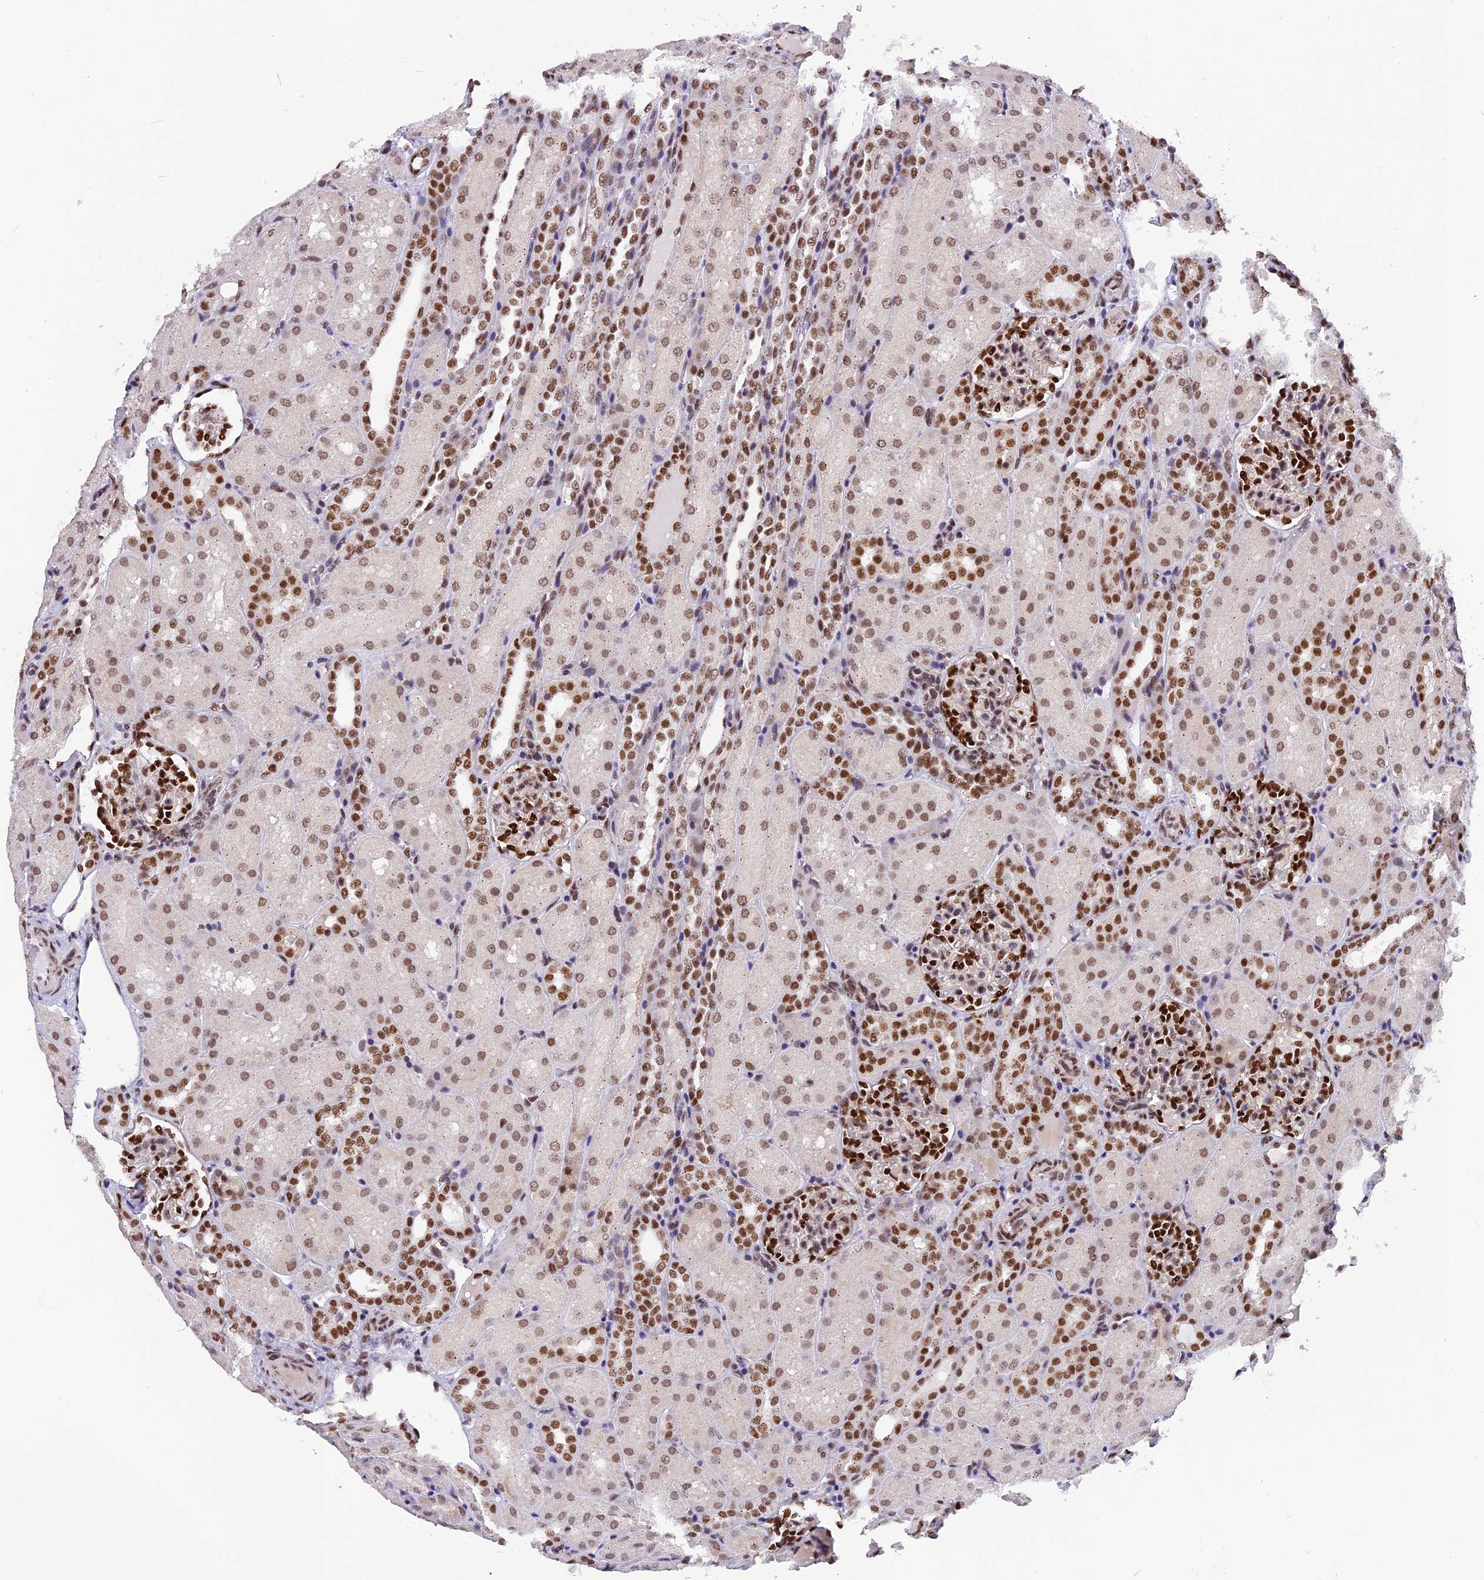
{"staining": {"intensity": "strong", "quantity": "25%-75%", "location": "nuclear"}, "tissue": "kidney", "cell_type": "Cells in glomeruli", "image_type": "normal", "snomed": [{"axis": "morphology", "description": "Normal tissue, NOS"}, {"axis": "topography", "description": "Kidney"}], "caption": "A photomicrograph of human kidney stained for a protein exhibits strong nuclear brown staining in cells in glomeruli. (DAB IHC with brightfield microscopy, high magnification).", "gene": "IRF2BP1", "patient": {"sex": "male", "age": 1}}